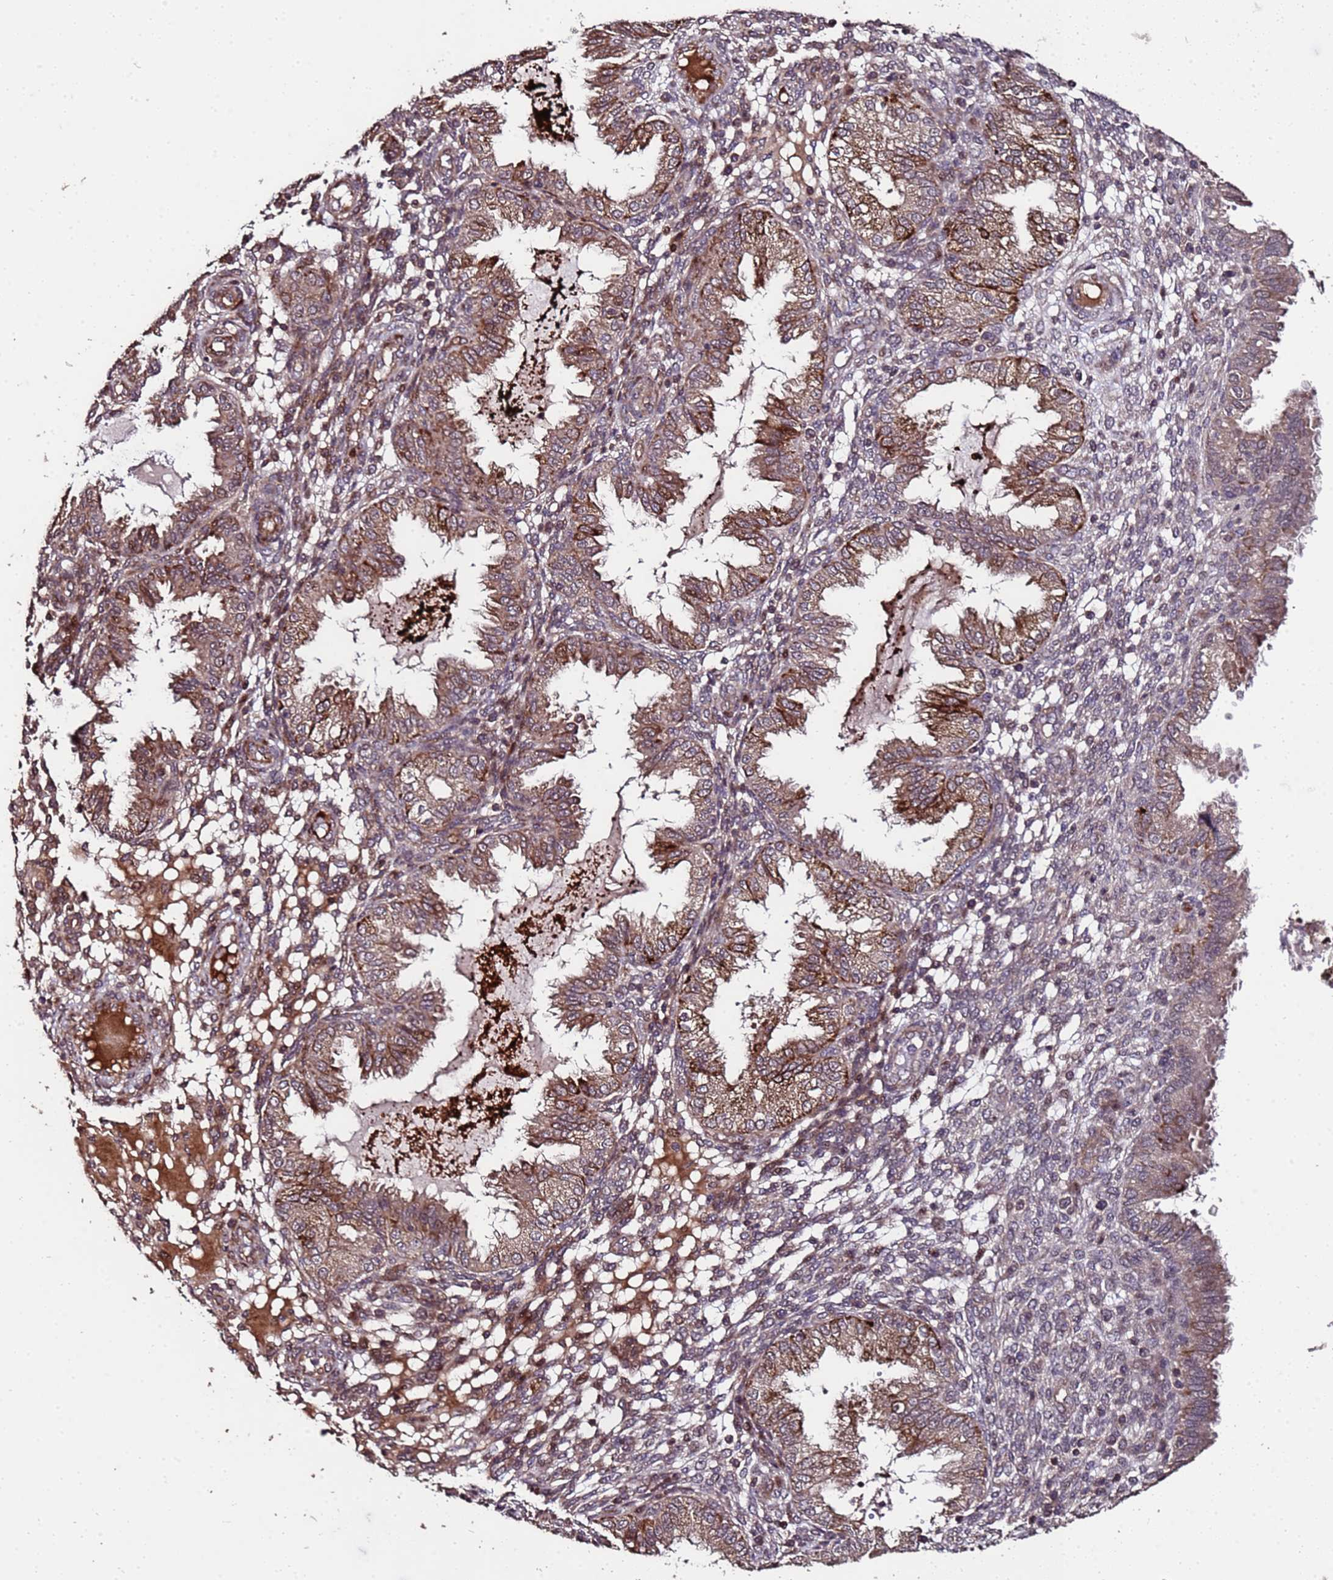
{"staining": {"intensity": "weak", "quantity": "<25%", "location": "cytoplasmic/membranous"}, "tissue": "endometrium", "cell_type": "Cells in endometrial stroma", "image_type": "normal", "snomed": [{"axis": "morphology", "description": "Normal tissue, NOS"}, {"axis": "topography", "description": "Endometrium"}], "caption": "This is an immunohistochemistry (IHC) histopathology image of unremarkable human endometrium. There is no expression in cells in endometrial stroma.", "gene": "PRODH", "patient": {"sex": "female", "age": 33}}